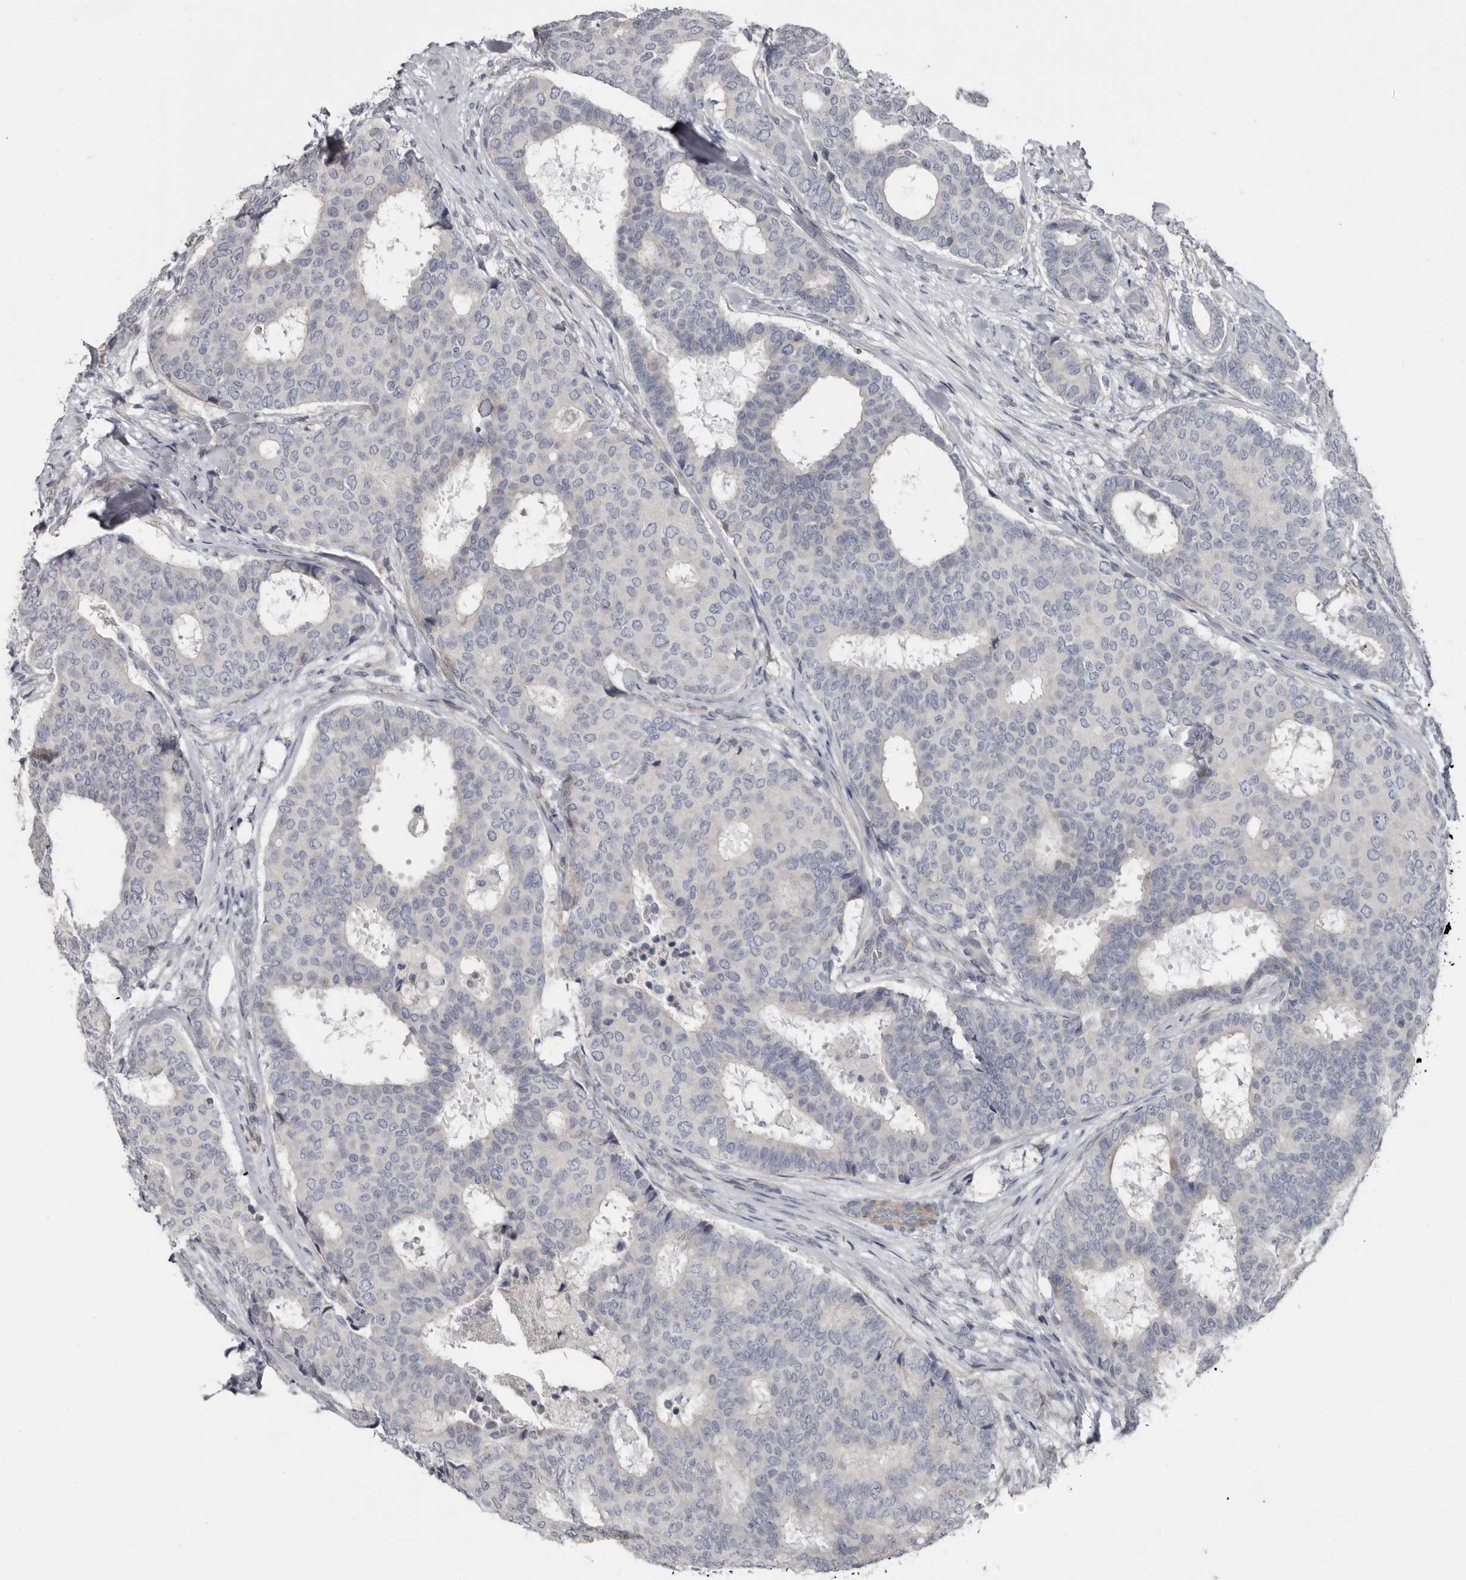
{"staining": {"intensity": "negative", "quantity": "none", "location": "none"}, "tissue": "breast cancer", "cell_type": "Tumor cells", "image_type": "cancer", "snomed": [{"axis": "morphology", "description": "Duct carcinoma"}, {"axis": "topography", "description": "Breast"}], "caption": "Tumor cells are negative for protein expression in human invasive ductal carcinoma (breast).", "gene": "ZNF114", "patient": {"sex": "female", "age": 75}}